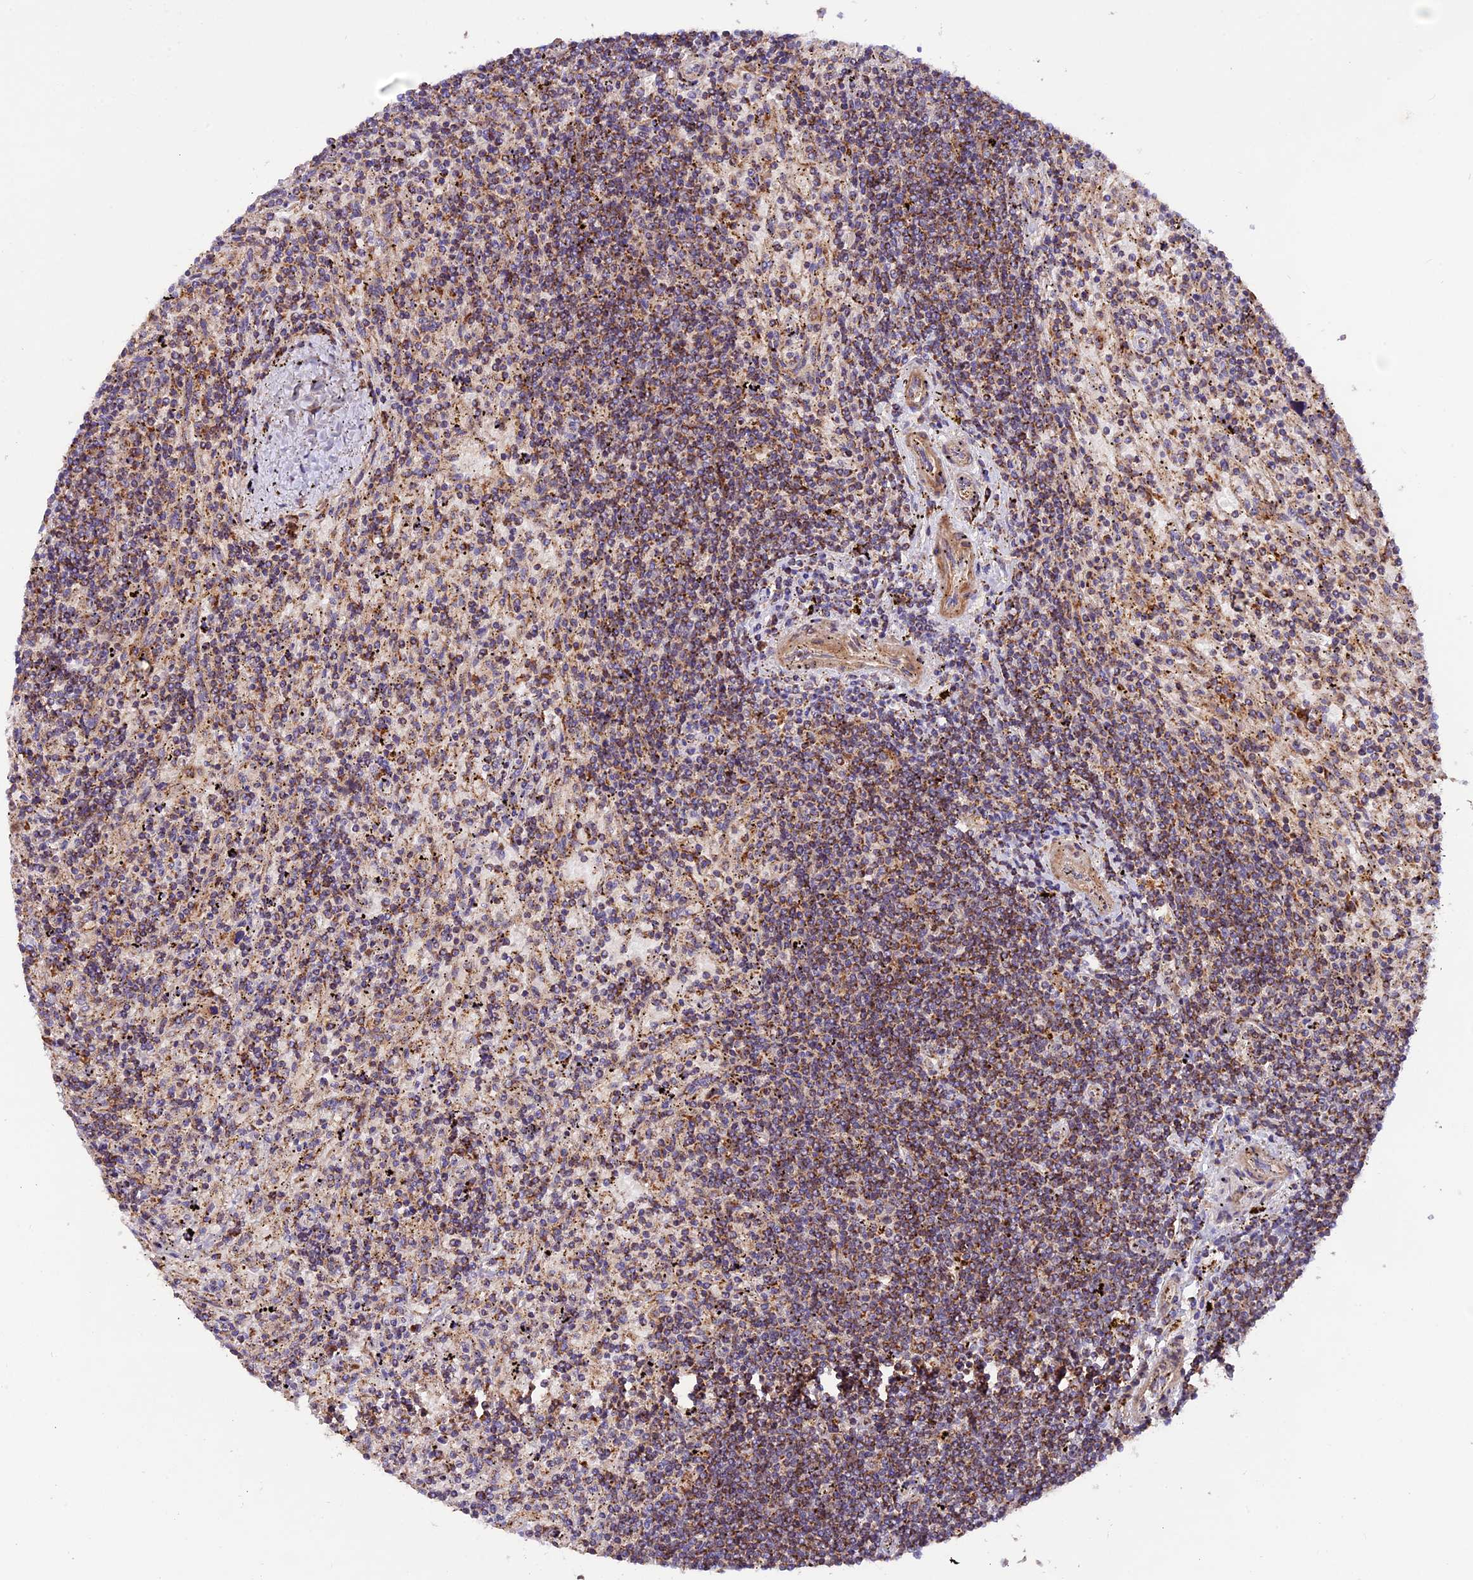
{"staining": {"intensity": "moderate", "quantity": "25%-75%", "location": "cytoplasmic/membranous"}, "tissue": "lymphoma", "cell_type": "Tumor cells", "image_type": "cancer", "snomed": [{"axis": "morphology", "description": "Malignant lymphoma, non-Hodgkin's type, Low grade"}, {"axis": "topography", "description": "Spleen"}], "caption": "There is medium levels of moderate cytoplasmic/membranous staining in tumor cells of low-grade malignant lymphoma, non-Hodgkin's type, as demonstrated by immunohistochemical staining (brown color).", "gene": "NDUFA8", "patient": {"sex": "male", "age": 76}}